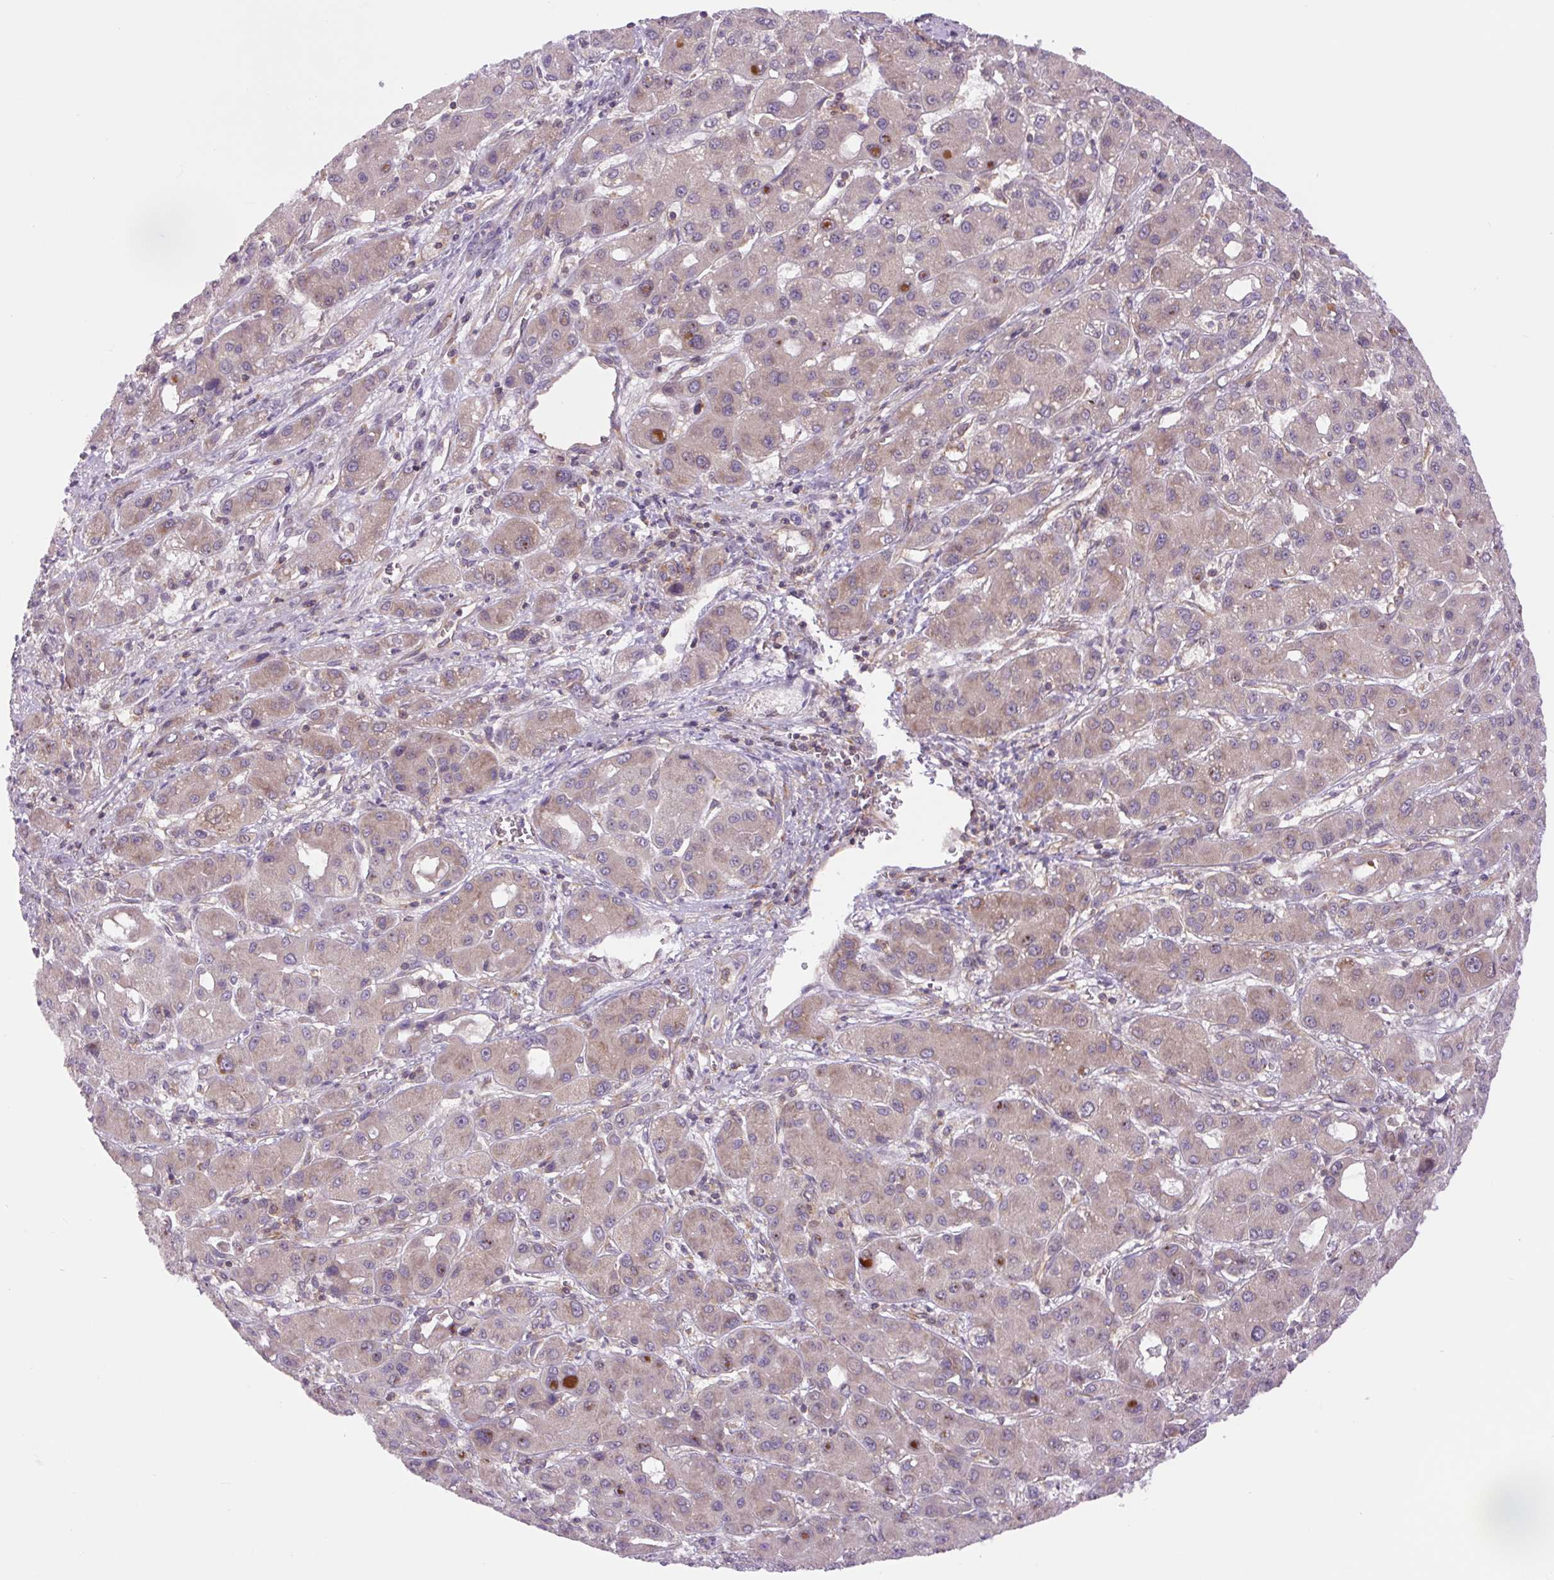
{"staining": {"intensity": "weak", "quantity": "25%-75%", "location": "cytoplasmic/membranous"}, "tissue": "liver cancer", "cell_type": "Tumor cells", "image_type": "cancer", "snomed": [{"axis": "morphology", "description": "Carcinoma, Hepatocellular, NOS"}, {"axis": "topography", "description": "Liver"}], "caption": "Protein expression analysis of human liver cancer reveals weak cytoplasmic/membranous staining in approximately 25%-75% of tumor cells.", "gene": "MINK1", "patient": {"sex": "male", "age": 55}}